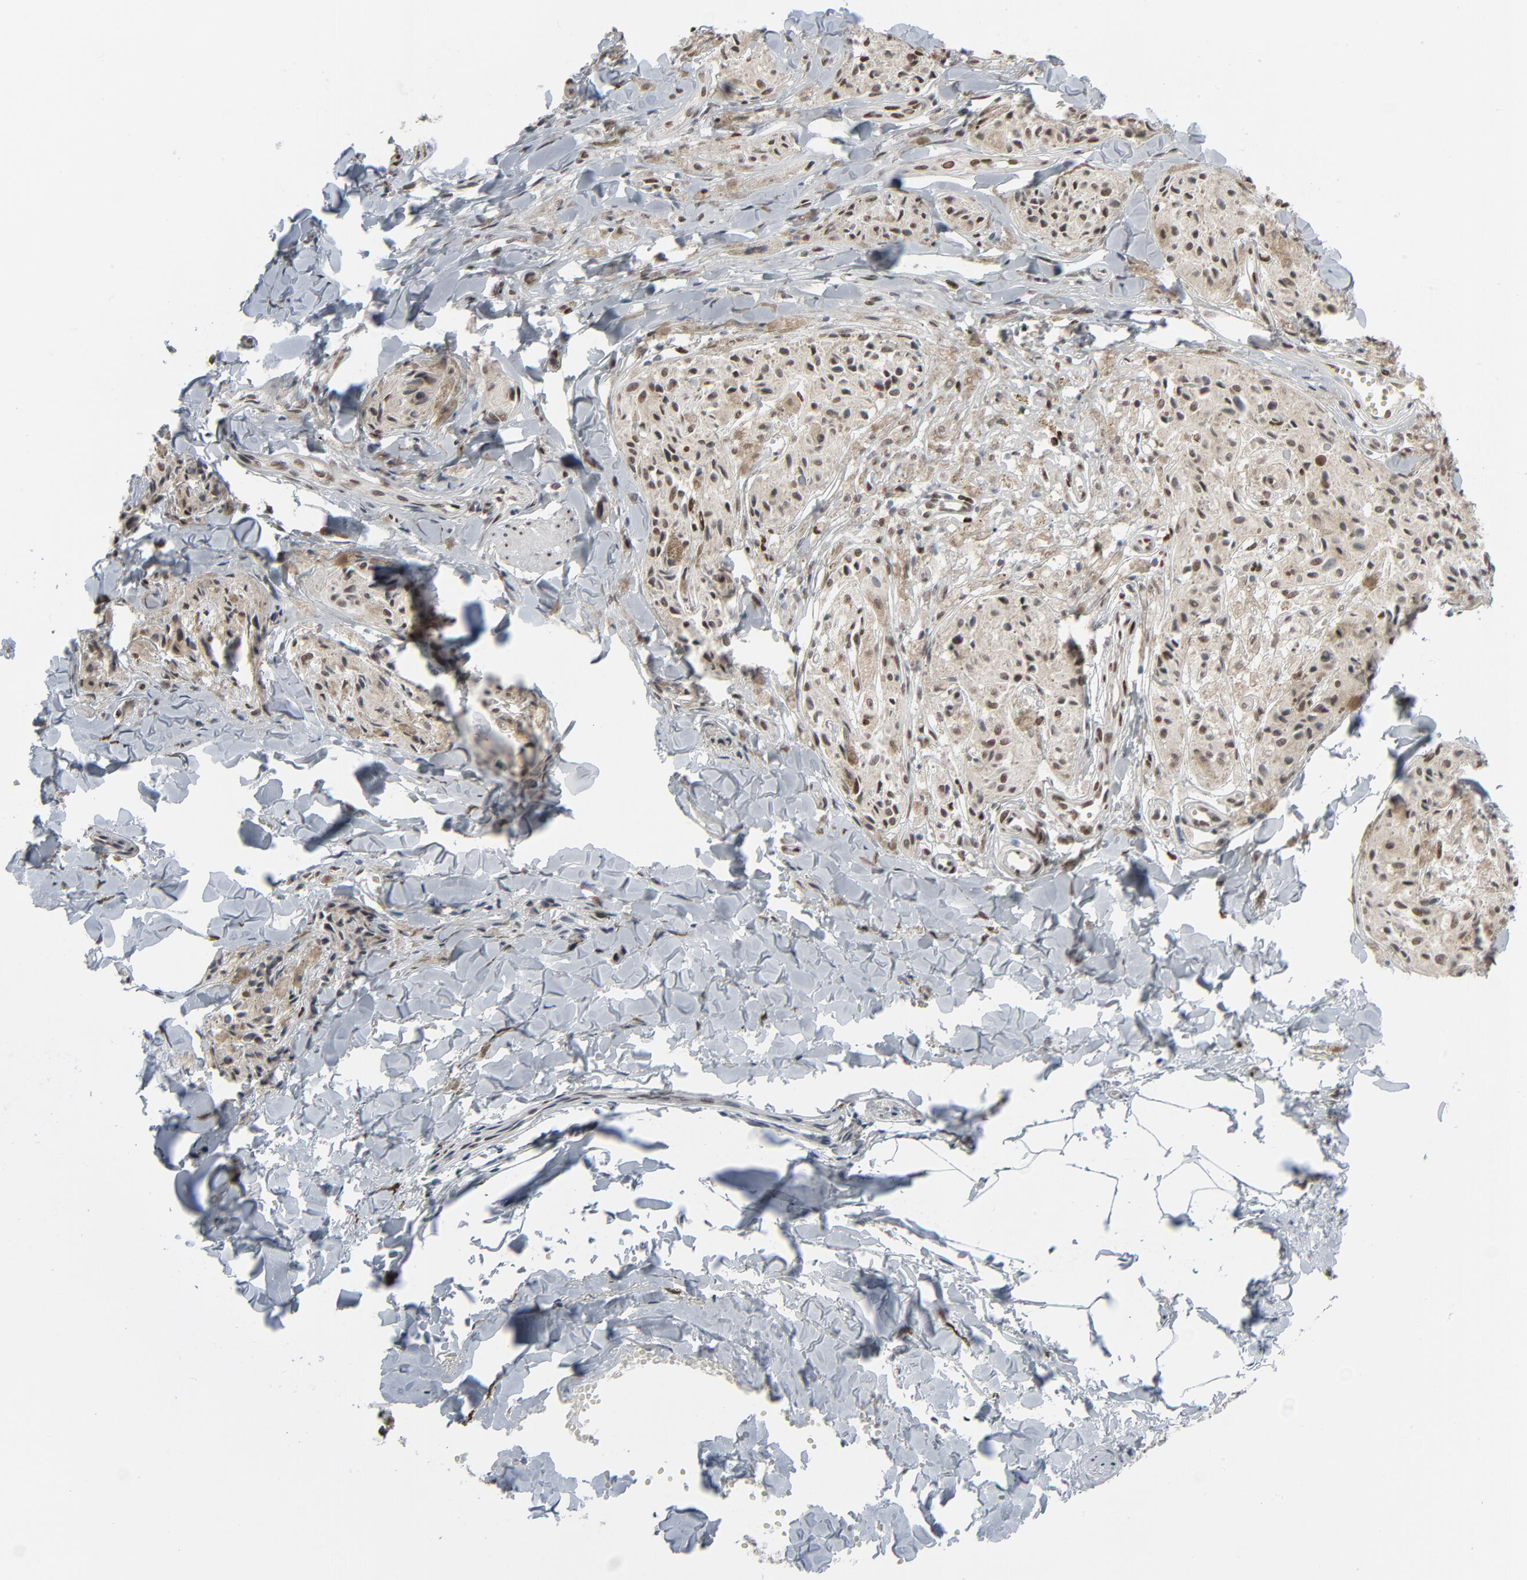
{"staining": {"intensity": "strong", "quantity": ">75%", "location": "nuclear"}, "tissue": "melanoma", "cell_type": "Tumor cells", "image_type": "cancer", "snomed": [{"axis": "morphology", "description": "Malignant melanoma, Metastatic site"}, {"axis": "topography", "description": "Skin"}], "caption": "Protein expression analysis of human melanoma reveals strong nuclear expression in about >75% of tumor cells. Immunohistochemistry stains the protein of interest in brown and the nuclei are stained blue.", "gene": "CUX1", "patient": {"sex": "female", "age": 66}}